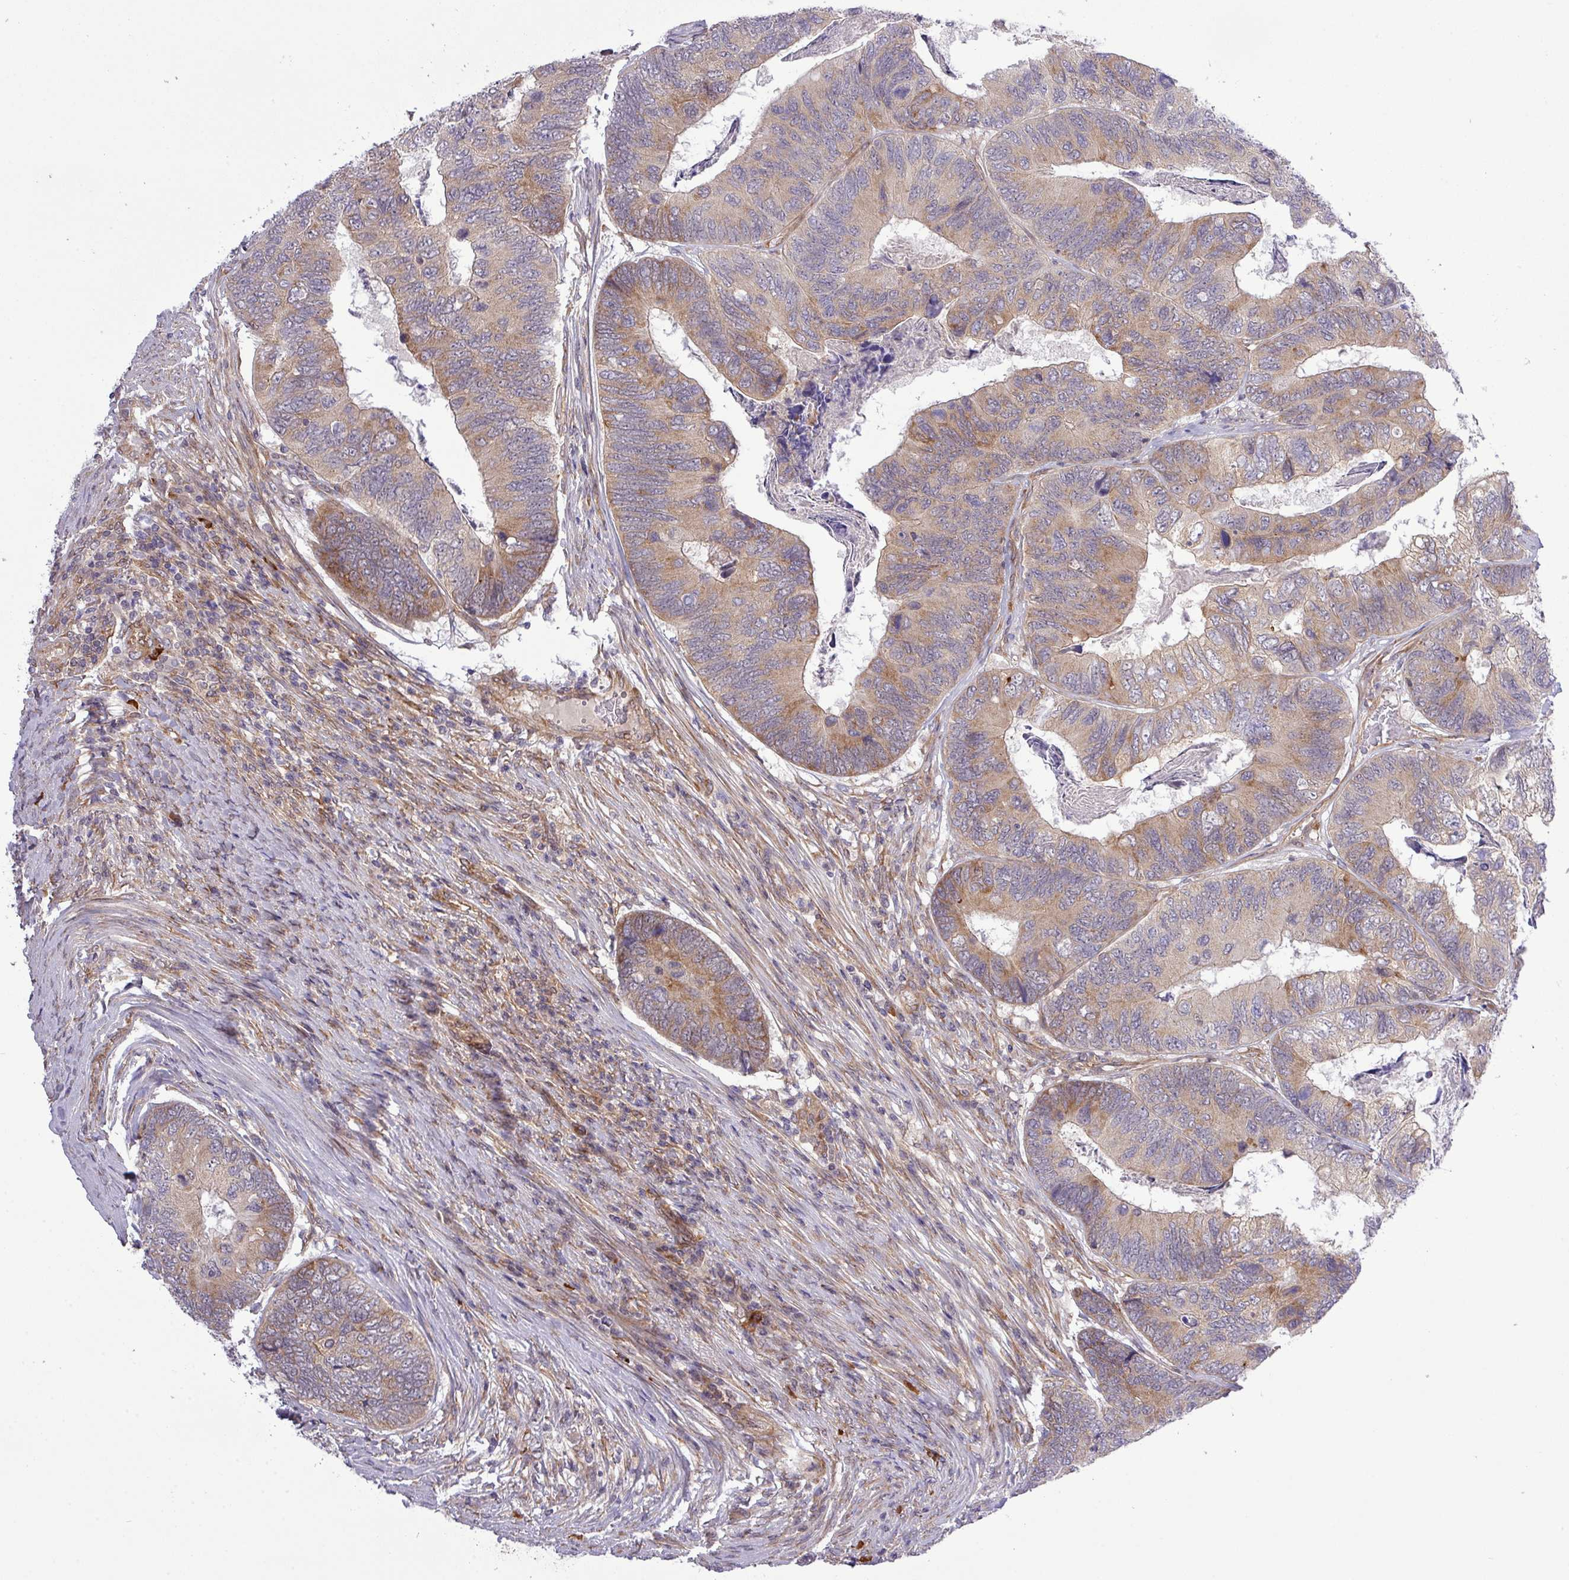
{"staining": {"intensity": "moderate", "quantity": "25%-75%", "location": "cytoplasmic/membranous"}, "tissue": "colorectal cancer", "cell_type": "Tumor cells", "image_type": "cancer", "snomed": [{"axis": "morphology", "description": "Adenocarcinoma, NOS"}, {"axis": "topography", "description": "Colon"}], "caption": "Protein expression by IHC reveals moderate cytoplasmic/membranous staining in approximately 25%-75% of tumor cells in adenocarcinoma (colorectal).", "gene": "FAM222B", "patient": {"sex": "female", "age": 67}}